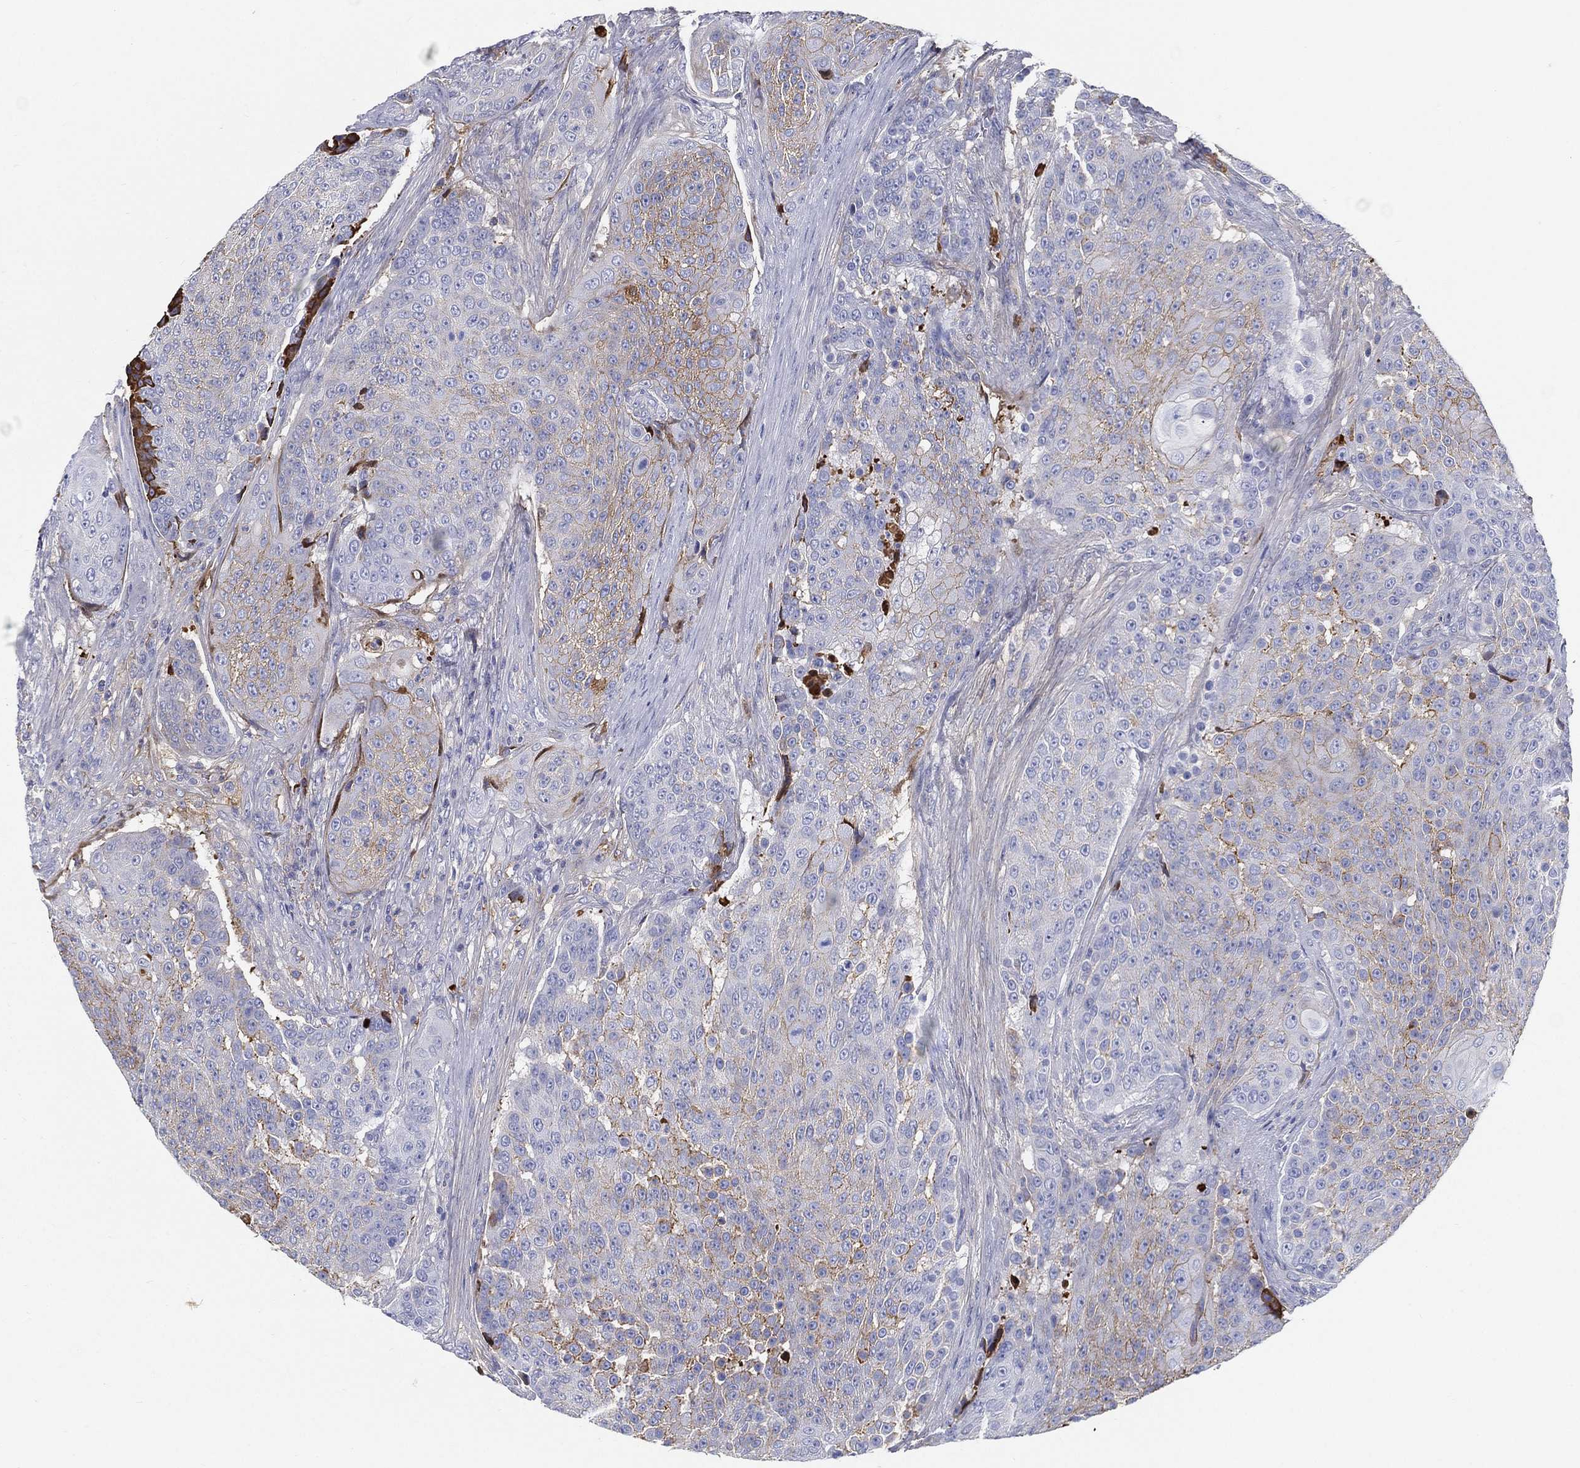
{"staining": {"intensity": "weak", "quantity": "<25%", "location": "cytoplasmic/membranous"}, "tissue": "urothelial cancer", "cell_type": "Tumor cells", "image_type": "cancer", "snomed": [{"axis": "morphology", "description": "Urothelial carcinoma, High grade"}, {"axis": "topography", "description": "Urinary bladder"}], "caption": "A high-resolution histopathology image shows IHC staining of urothelial cancer, which displays no significant positivity in tumor cells.", "gene": "IFNB1", "patient": {"sex": "female", "age": 63}}